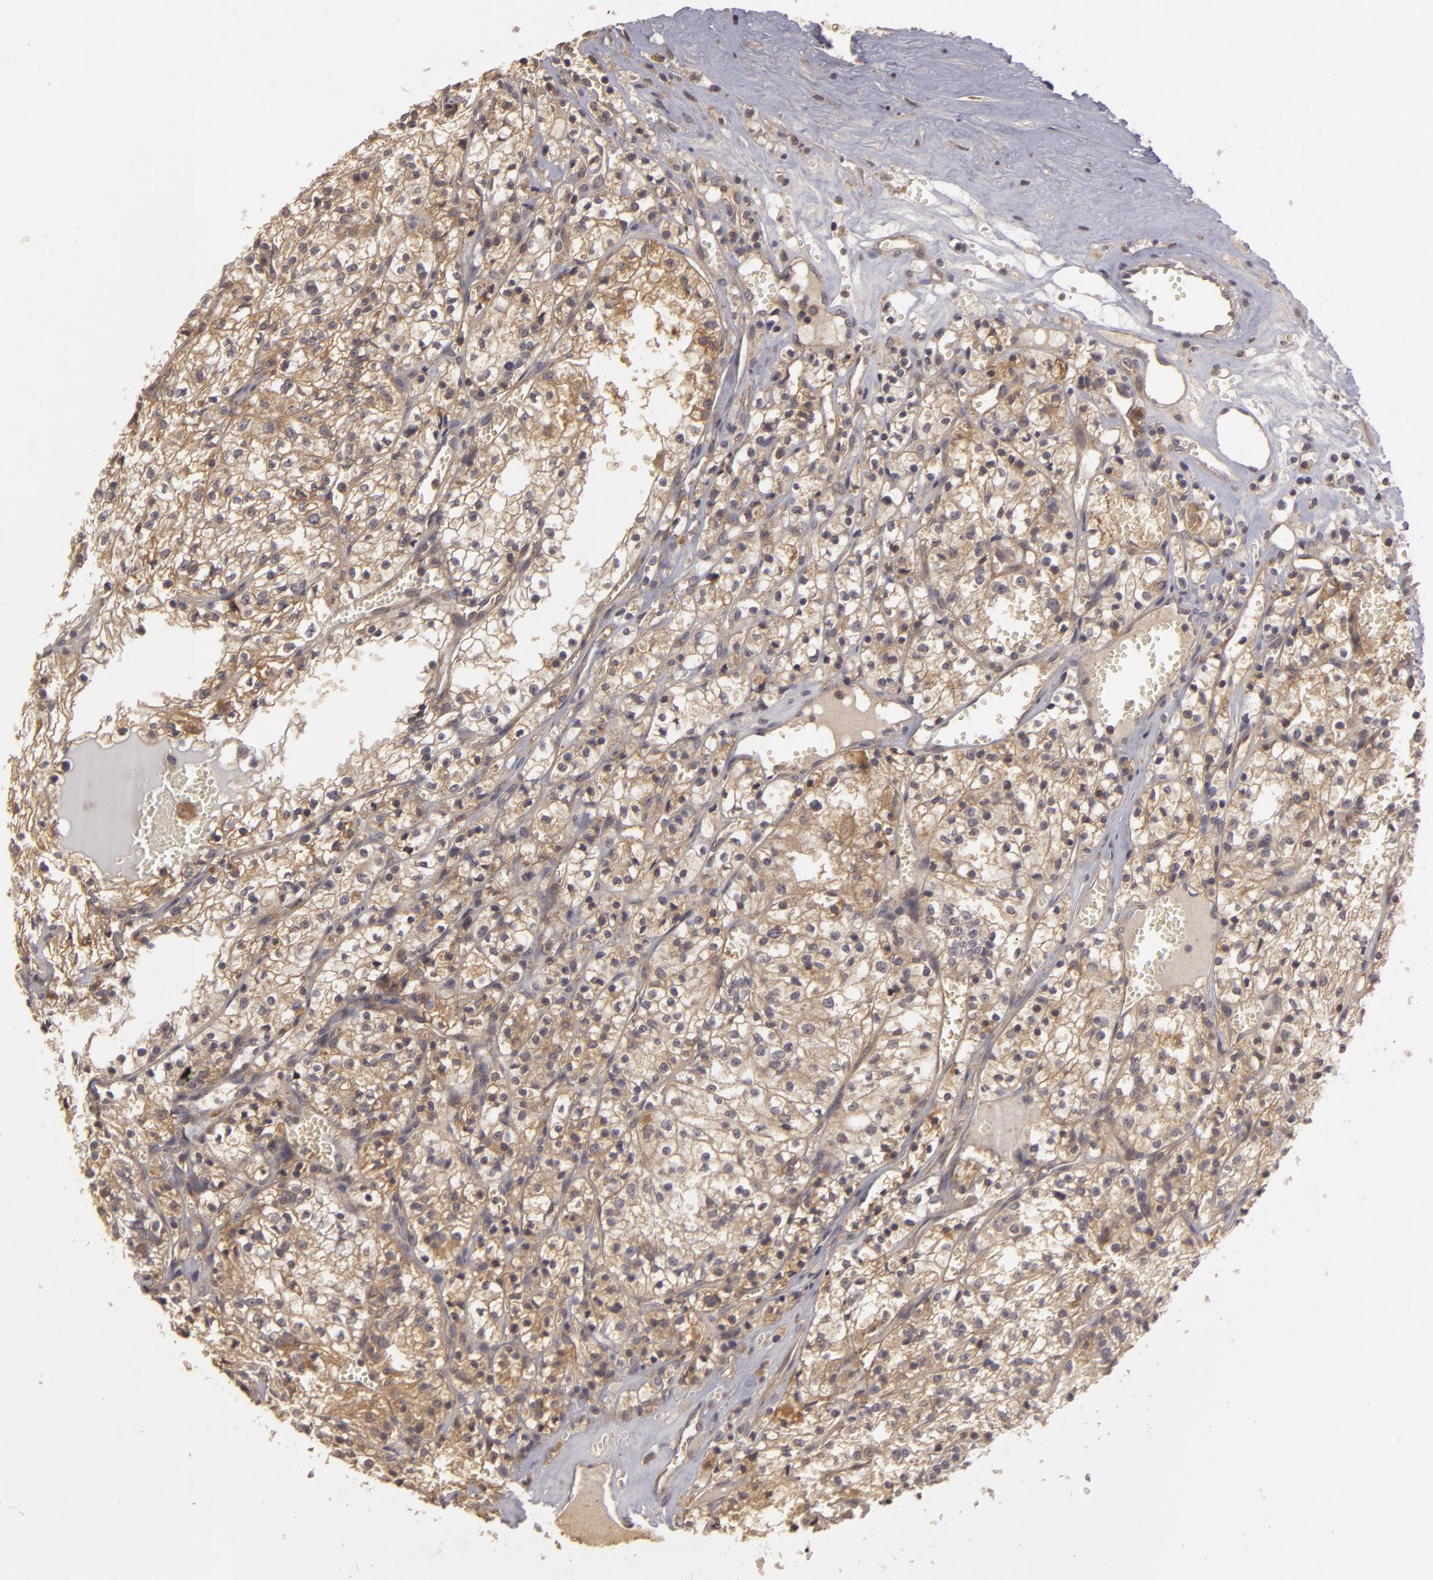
{"staining": {"intensity": "moderate", "quantity": ">75%", "location": "cytoplasmic/membranous"}, "tissue": "renal cancer", "cell_type": "Tumor cells", "image_type": "cancer", "snomed": [{"axis": "morphology", "description": "Adenocarcinoma, NOS"}, {"axis": "topography", "description": "Kidney"}], "caption": "Protein positivity by IHC demonstrates moderate cytoplasmic/membranous staining in about >75% of tumor cells in renal cancer.", "gene": "HRAS", "patient": {"sex": "male", "age": 61}}